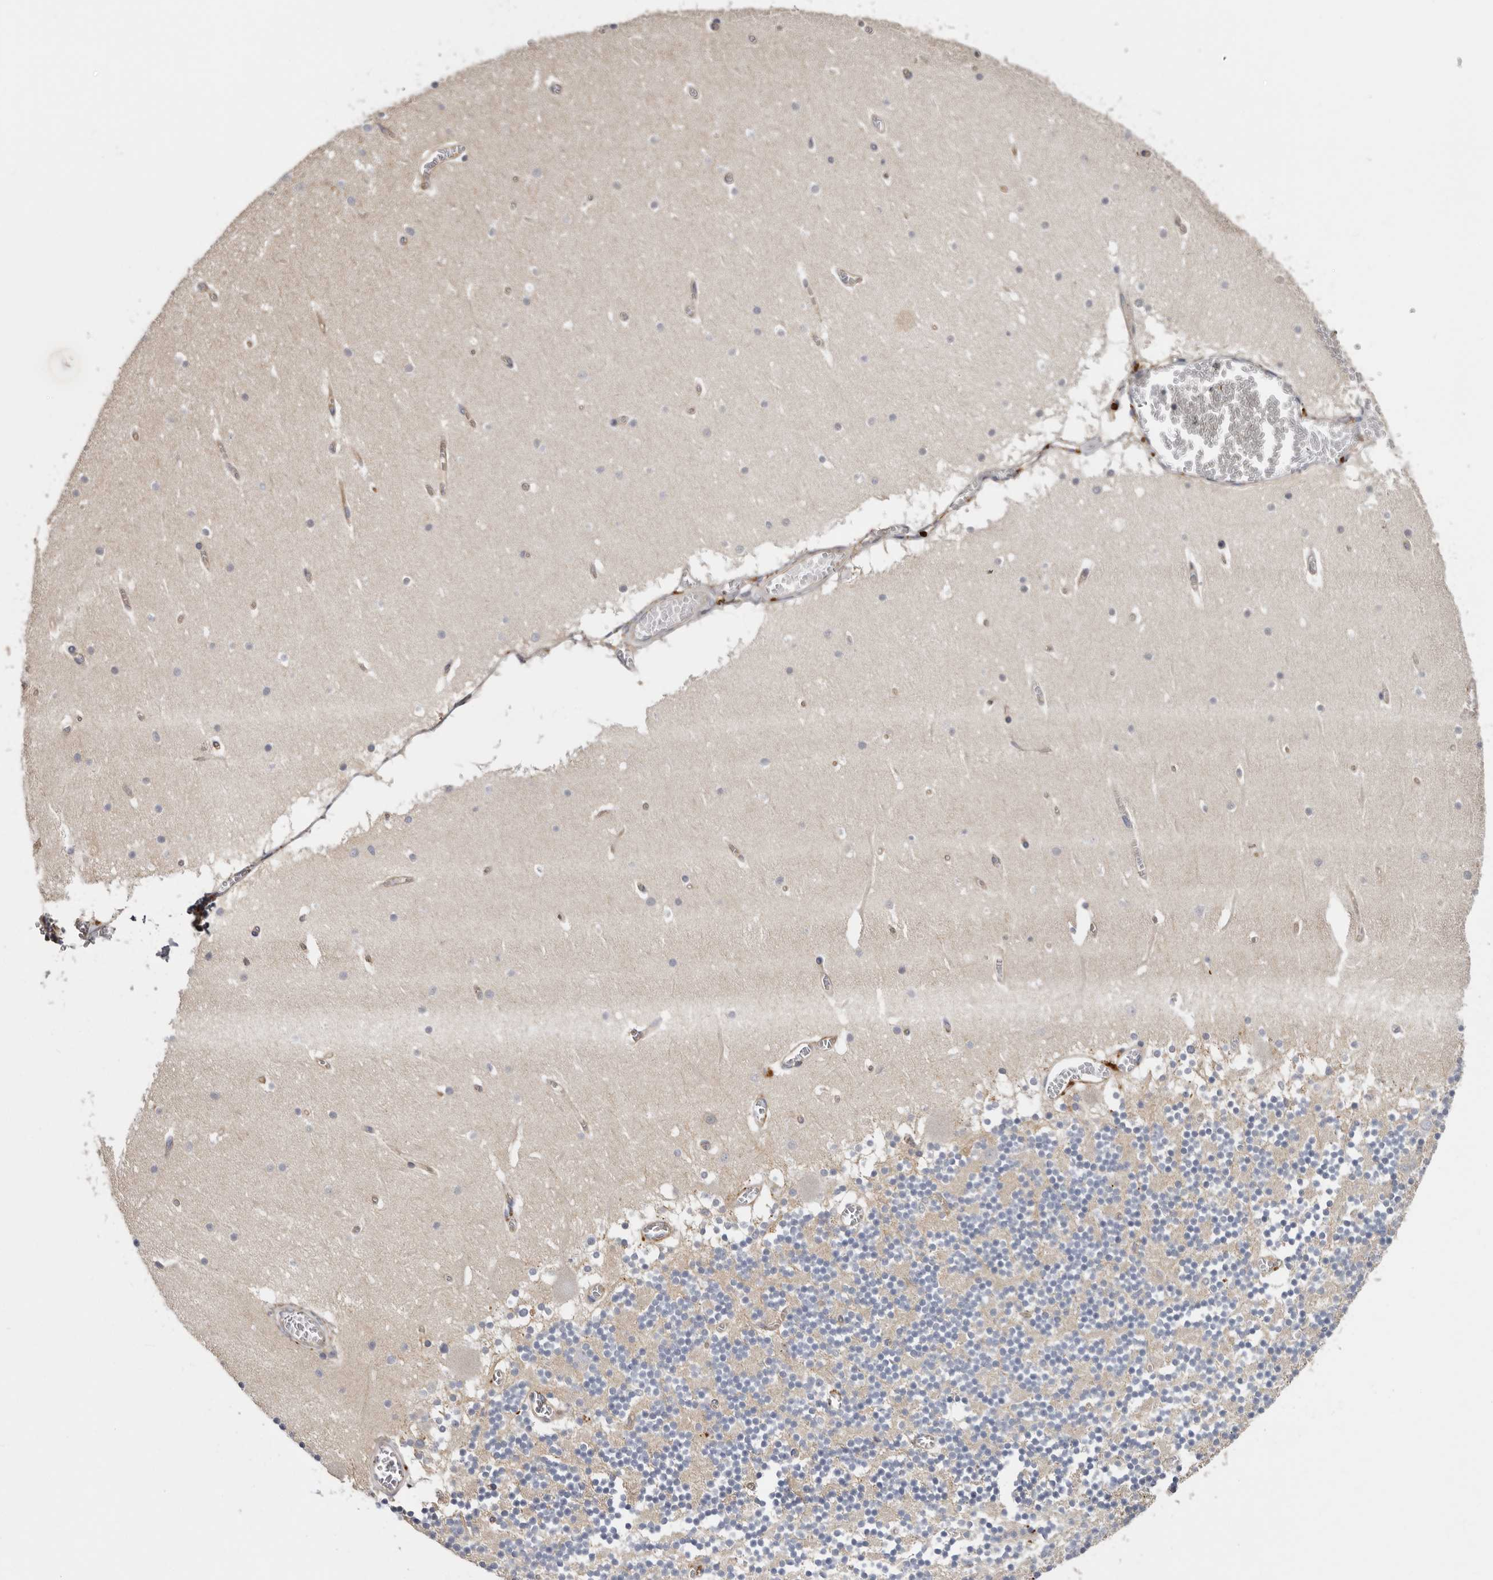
{"staining": {"intensity": "negative", "quantity": "none", "location": "none"}, "tissue": "cerebellum", "cell_type": "Cells in granular layer", "image_type": "normal", "snomed": [{"axis": "morphology", "description": "Normal tissue, NOS"}, {"axis": "topography", "description": "Cerebellum"}], "caption": "Human cerebellum stained for a protein using immunohistochemistry (IHC) exhibits no positivity in cells in granular layer.", "gene": "INKA2", "patient": {"sex": "female", "age": 28}}